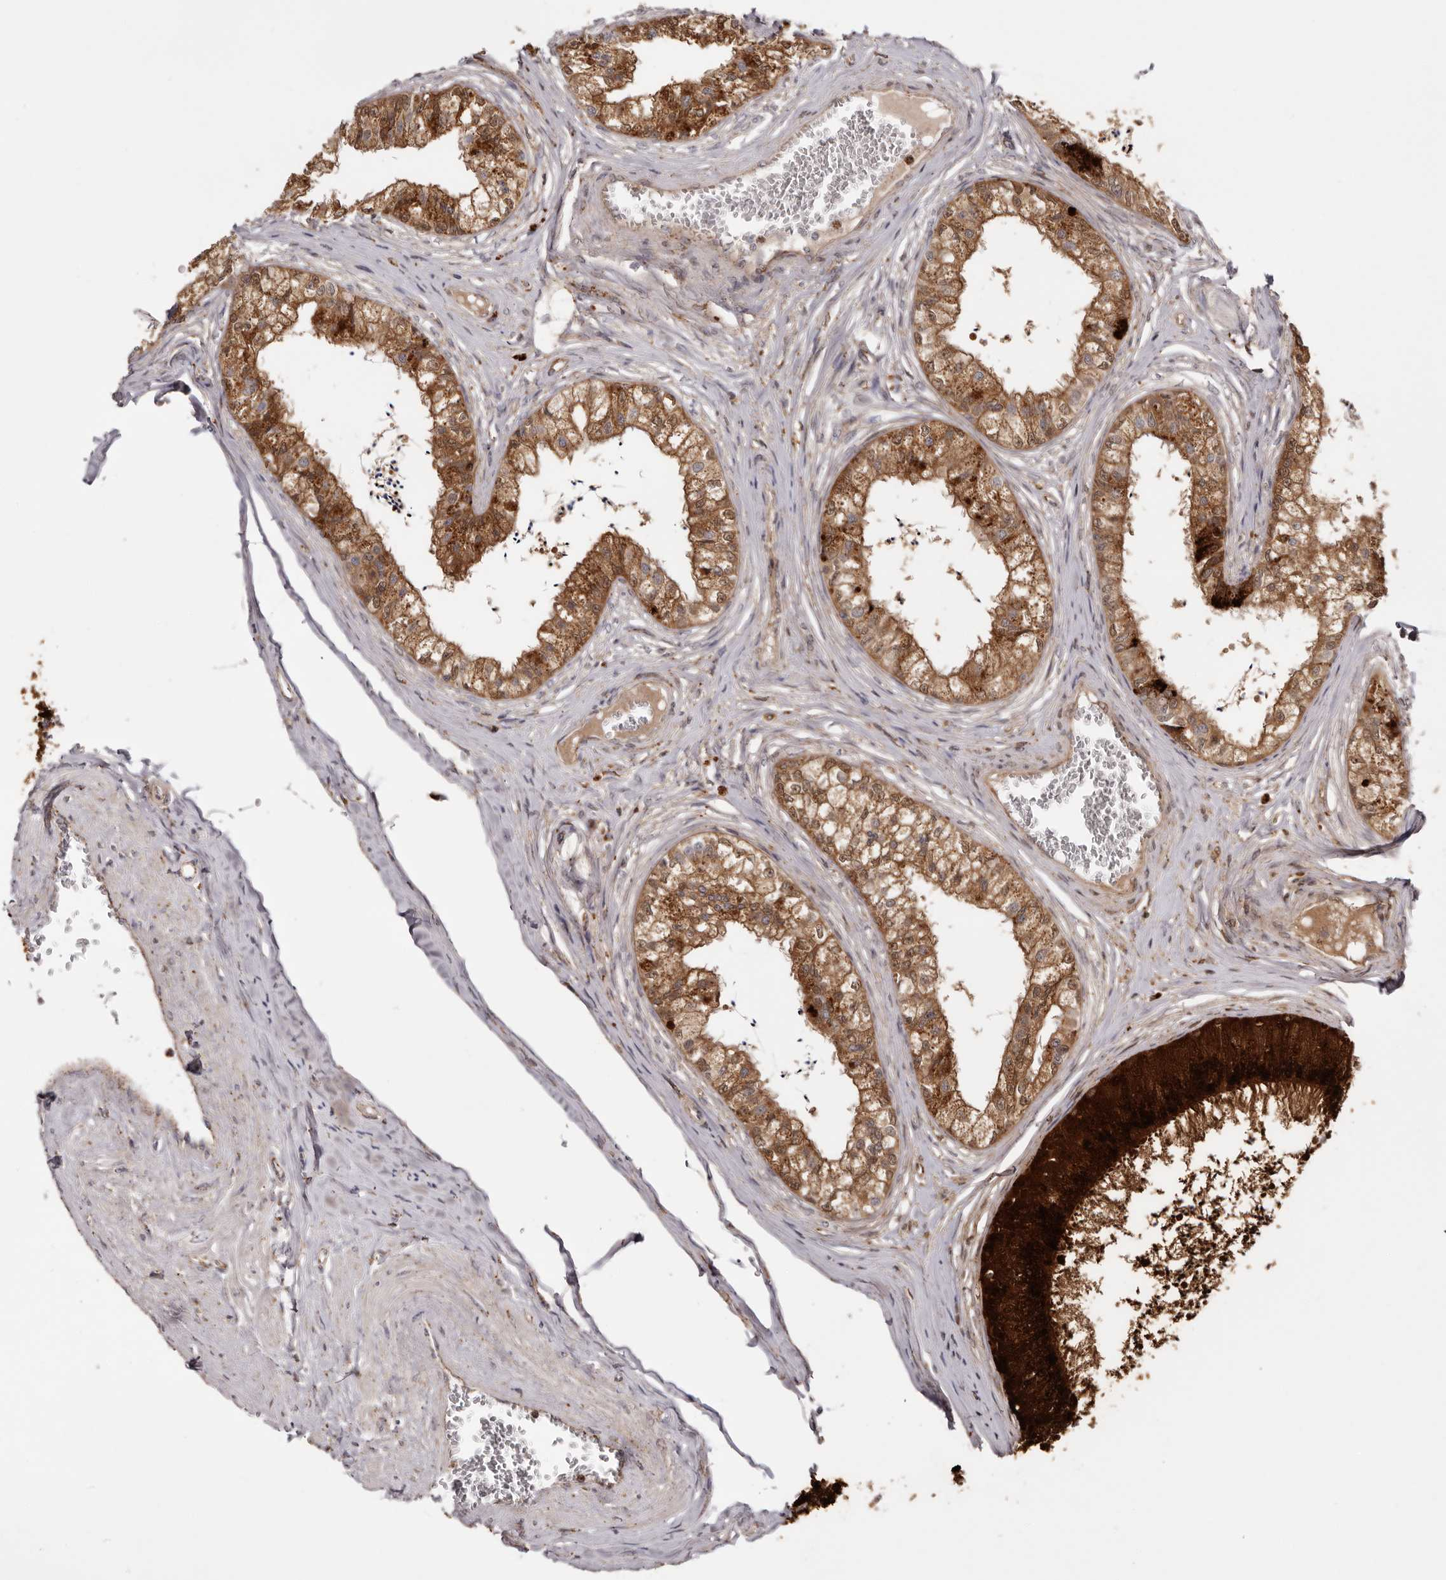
{"staining": {"intensity": "strong", "quantity": ">75%", "location": "cytoplasmic/membranous"}, "tissue": "epididymis", "cell_type": "Glandular cells", "image_type": "normal", "snomed": [{"axis": "morphology", "description": "Normal tissue, NOS"}, {"axis": "topography", "description": "Epididymis"}], "caption": "Immunohistochemical staining of benign epididymis displays >75% levels of strong cytoplasmic/membranous protein positivity in approximately >75% of glandular cells. (DAB (3,3'-diaminobenzidine) = brown stain, brightfield microscopy at high magnification).", "gene": "GRN", "patient": {"sex": "male", "age": 79}}